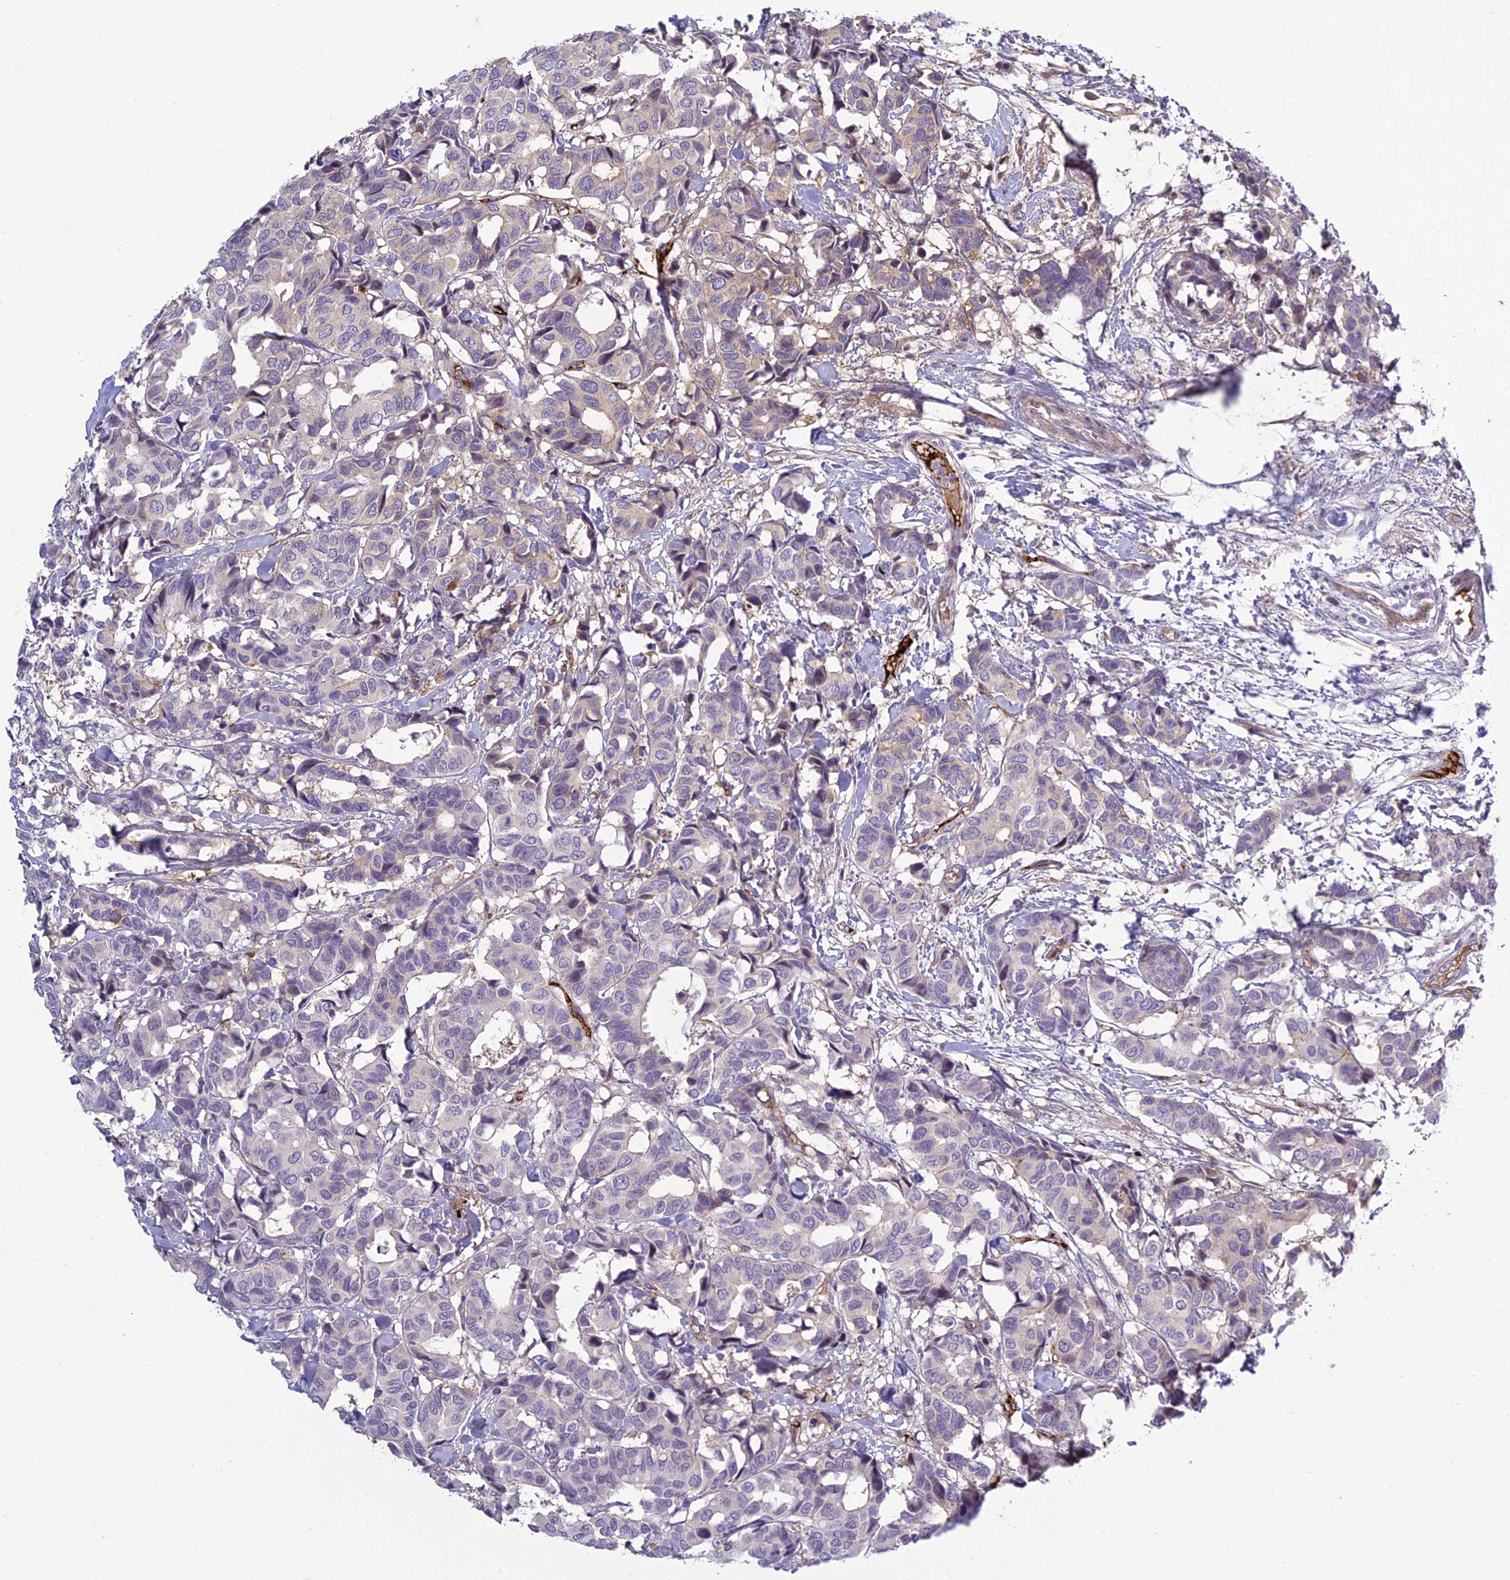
{"staining": {"intensity": "negative", "quantity": "none", "location": "none"}, "tissue": "breast cancer", "cell_type": "Tumor cells", "image_type": "cancer", "snomed": [{"axis": "morphology", "description": "Normal tissue, NOS"}, {"axis": "morphology", "description": "Duct carcinoma"}, {"axis": "topography", "description": "Breast"}], "caption": "Breast cancer was stained to show a protein in brown. There is no significant expression in tumor cells.", "gene": "CLEC11A", "patient": {"sex": "female", "age": 87}}